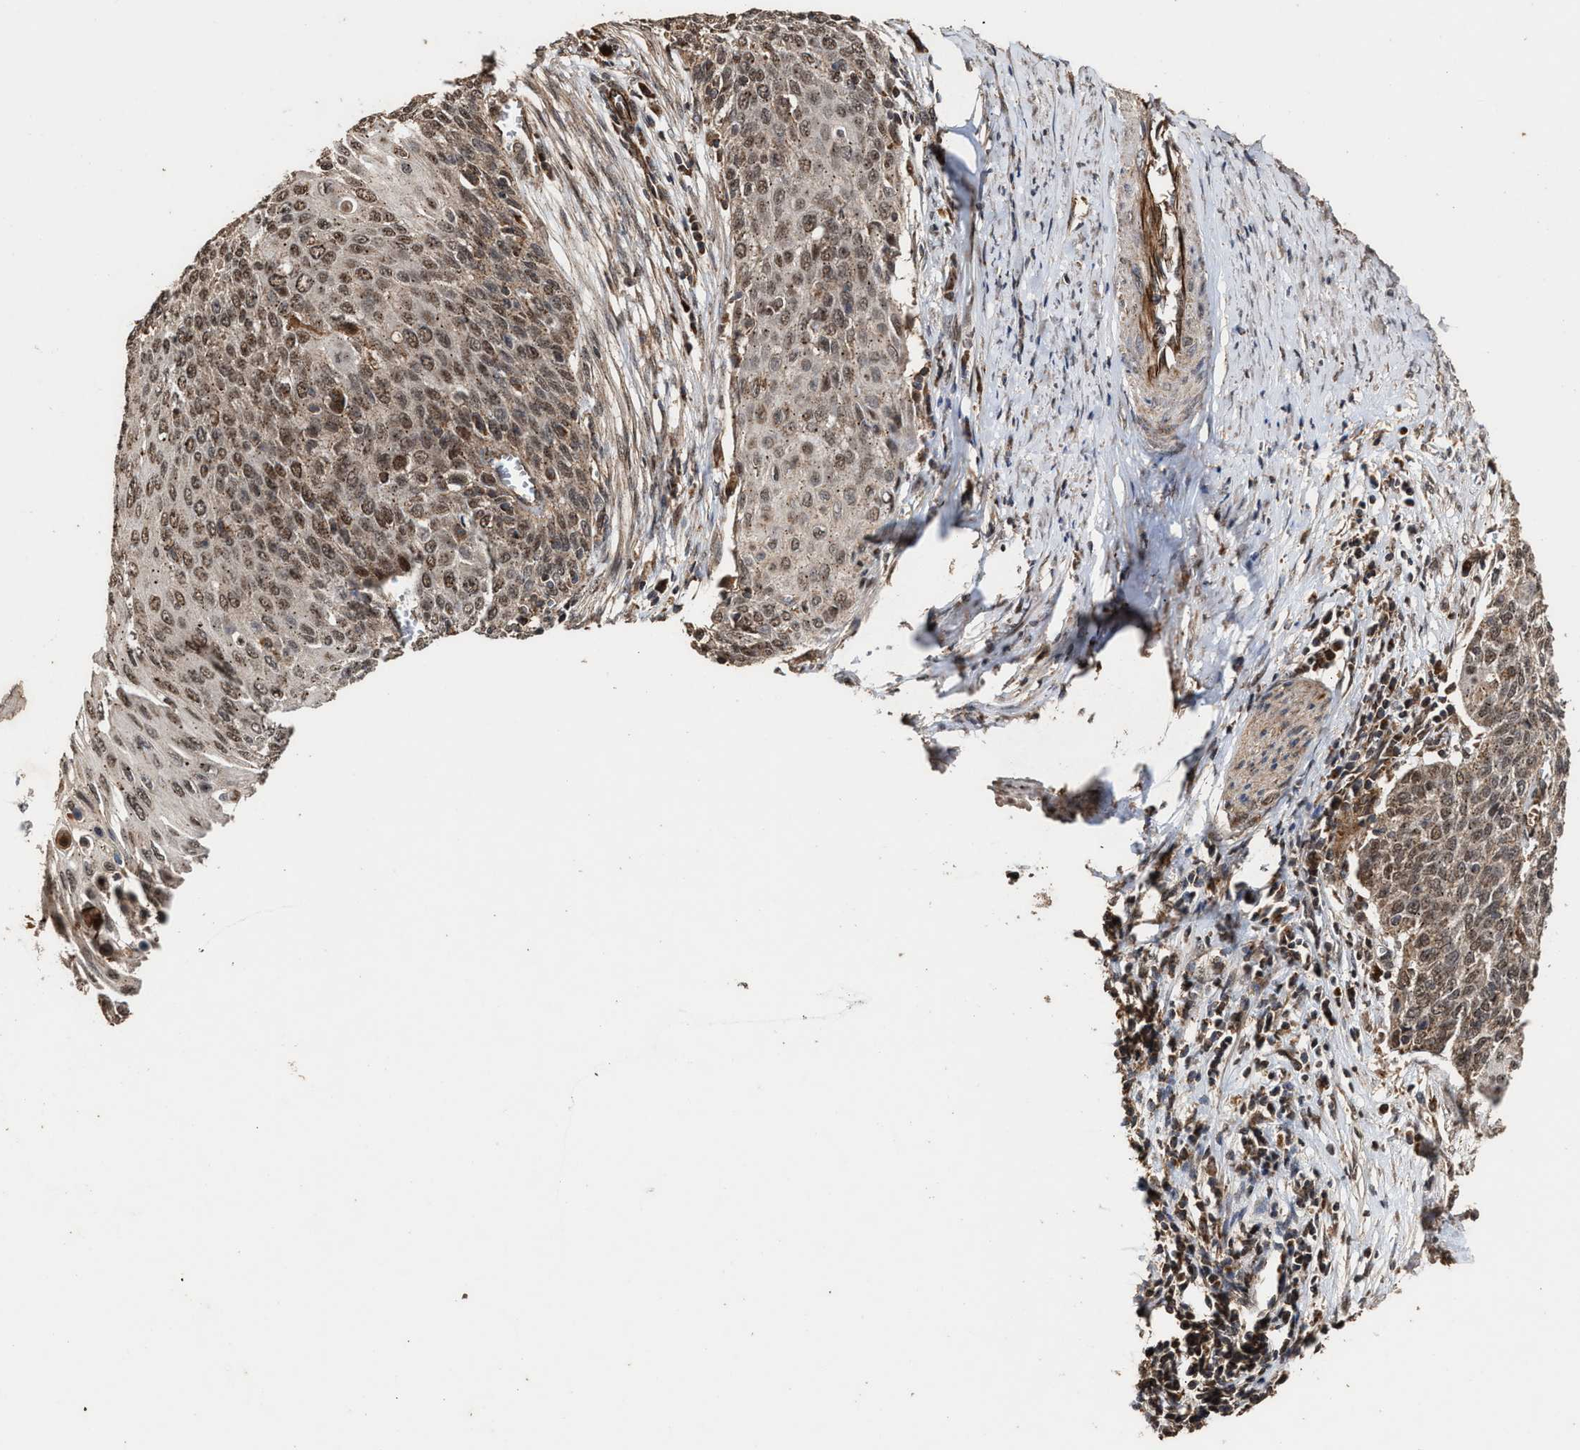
{"staining": {"intensity": "moderate", "quantity": ">75%", "location": "cytoplasmic/membranous,nuclear"}, "tissue": "cervical cancer", "cell_type": "Tumor cells", "image_type": "cancer", "snomed": [{"axis": "morphology", "description": "Squamous cell carcinoma, NOS"}, {"axis": "topography", "description": "Cervix"}], "caption": "Moderate cytoplasmic/membranous and nuclear expression is identified in approximately >75% of tumor cells in squamous cell carcinoma (cervical). Nuclei are stained in blue.", "gene": "ZNHIT6", "patient": {"sex": "female", "age": 39}}